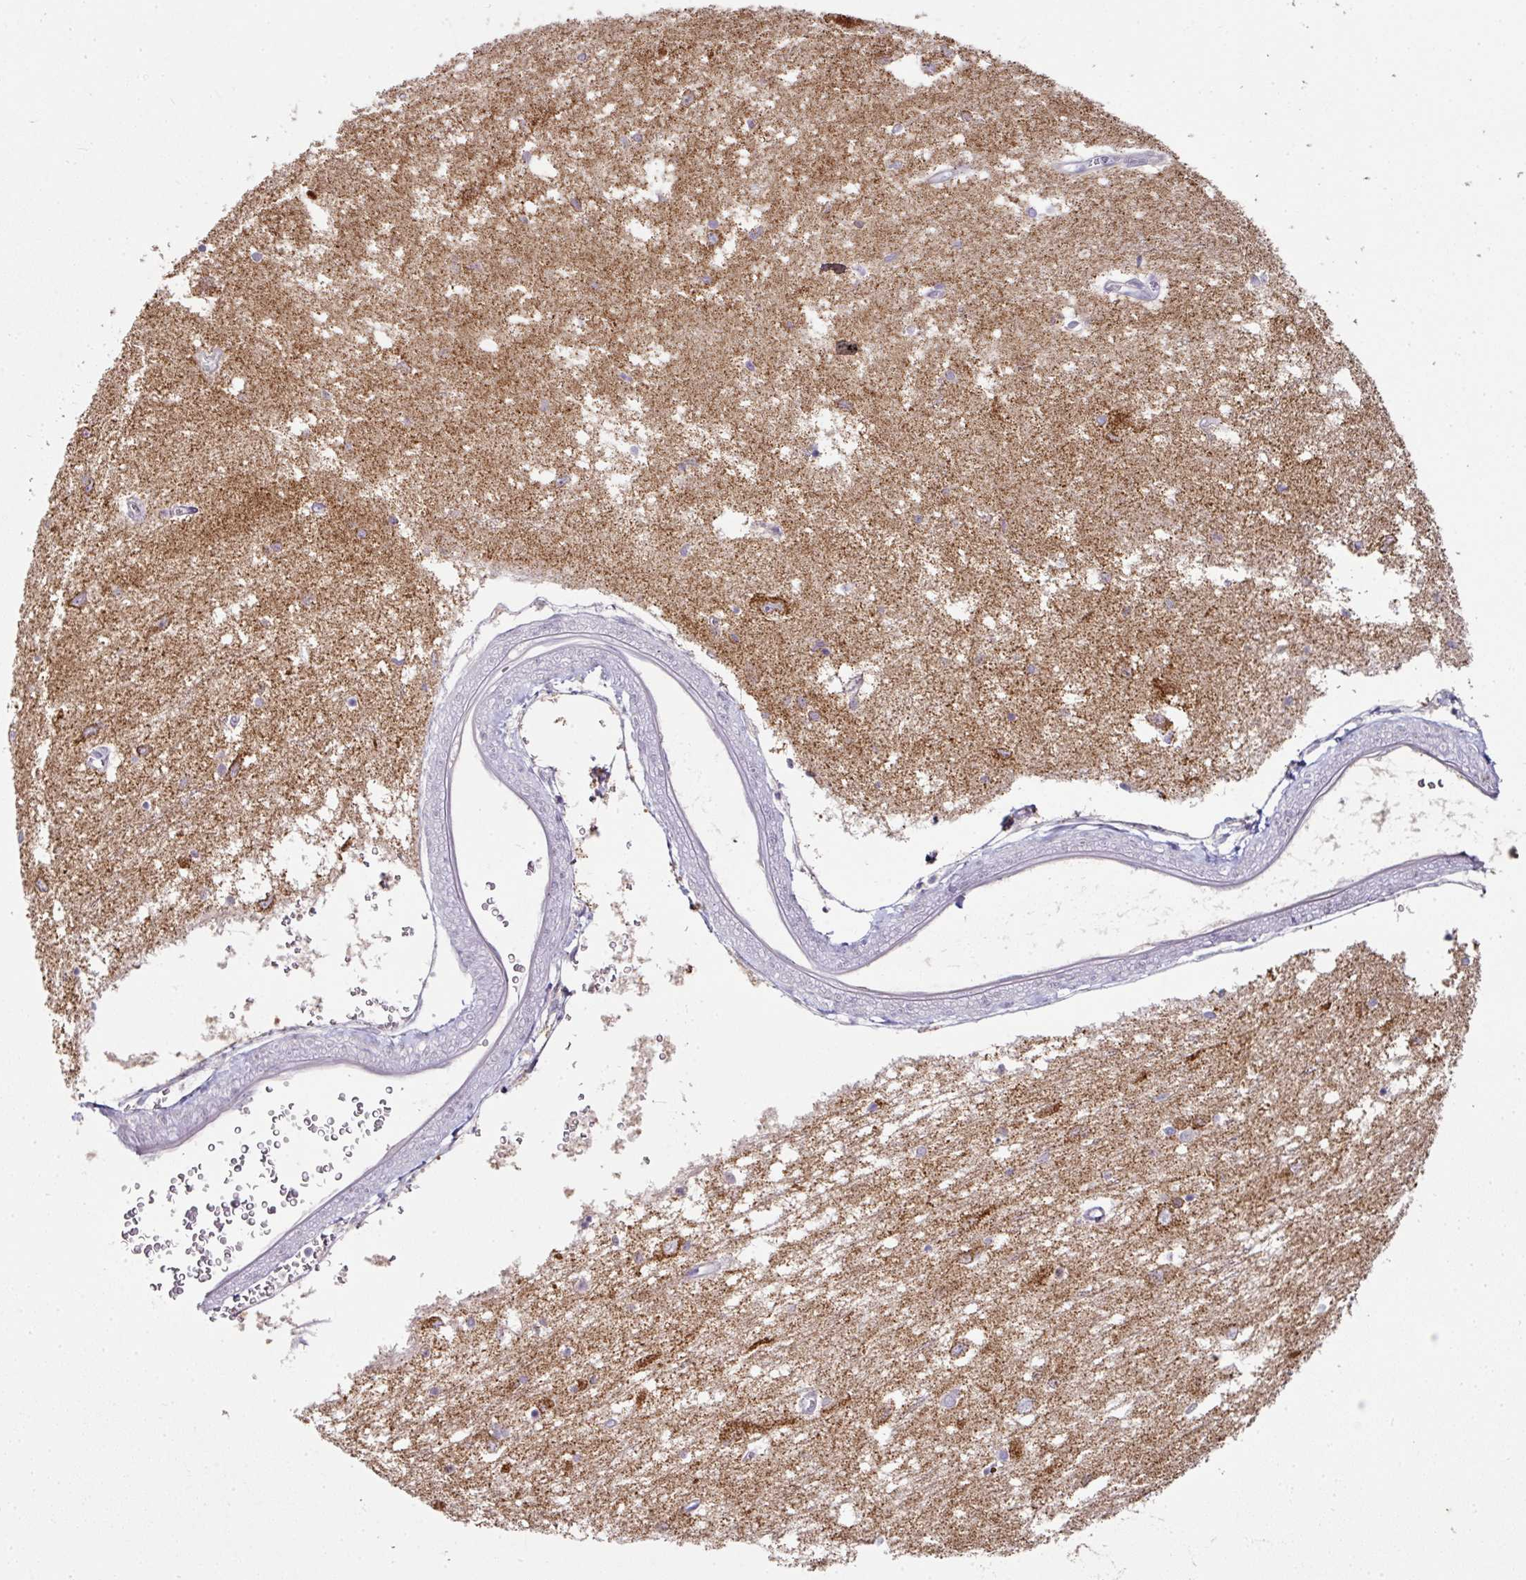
{"staining": {"intensity": "negative", "quantity": "none", "location": "none"}, "tissue": "caudate", "cell_type": "Glial cells", "image_type": "normal", "snomed": [{"axis": "morphology", "description": "Normal tissue, NOS"}, {"axis": "topography", "description": "Lateral ventricle wall"}], "caption": "Immunohistochemical staining of unremarkable human caudate exhibits no significant staining in glial cells. (DAB immunohistochemistry, high magnification).", "gene": "ANKRD18A", "patient": {"sex": "male", "age": 37}}